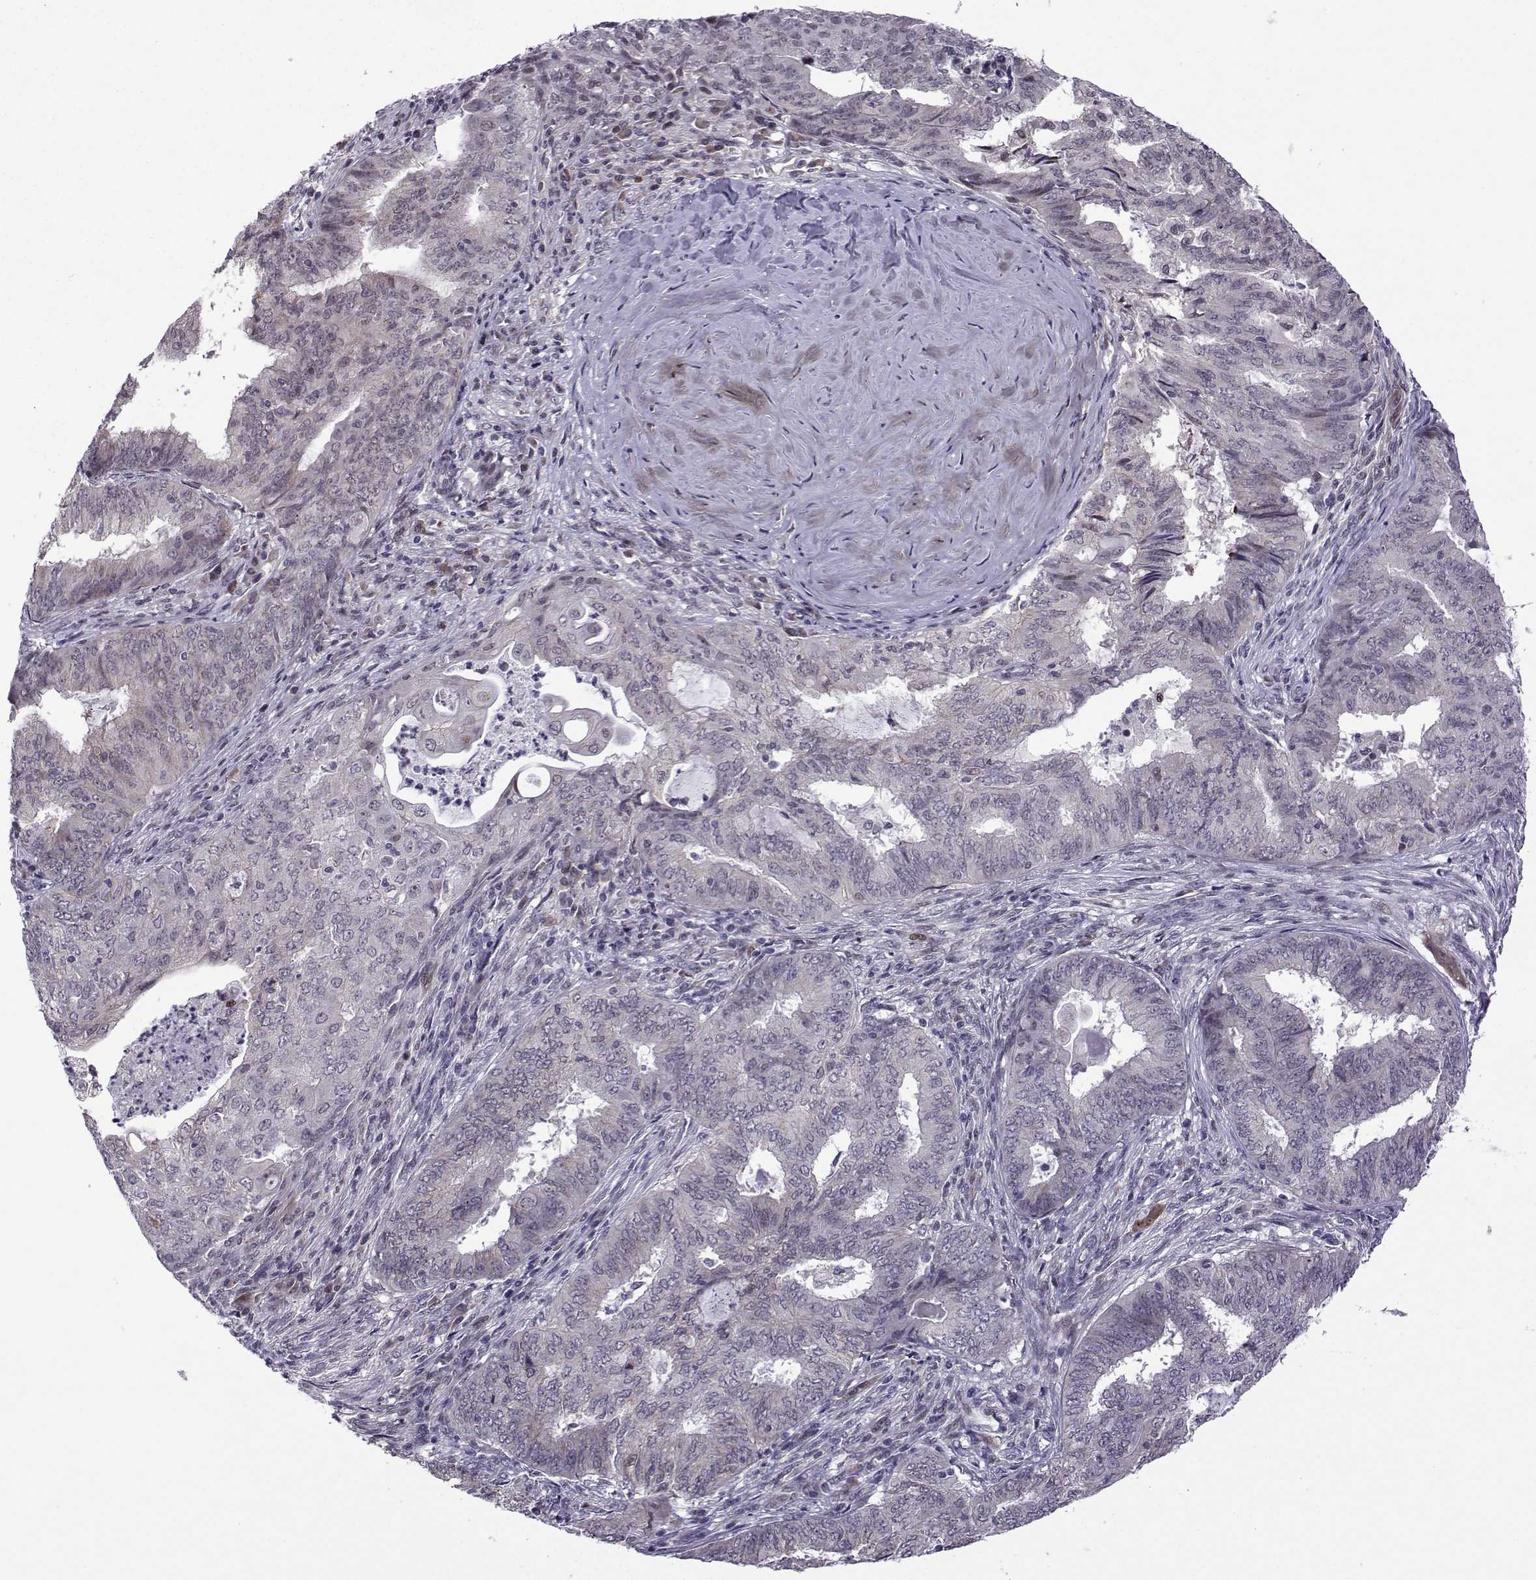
{"staining": {"intensity": "weak", "quantity": "<25%", "location": "cytoplasmic/membranous"}, "tissue": "endometrial cancer", "cell_type": "Tumor cells", "image_type": "cancer", "snomed": [{"axis": "morphology", "description": "Adenocarcinoma, NOS"}, {"axis": "topography", "description": "Endometrium"}], "caption": "Image shows no protein expression in tumor cells of endometrial adenocarcinoma tissue.", "gene": "FGF3", "patient": {"sex": "female", "age": 62}}